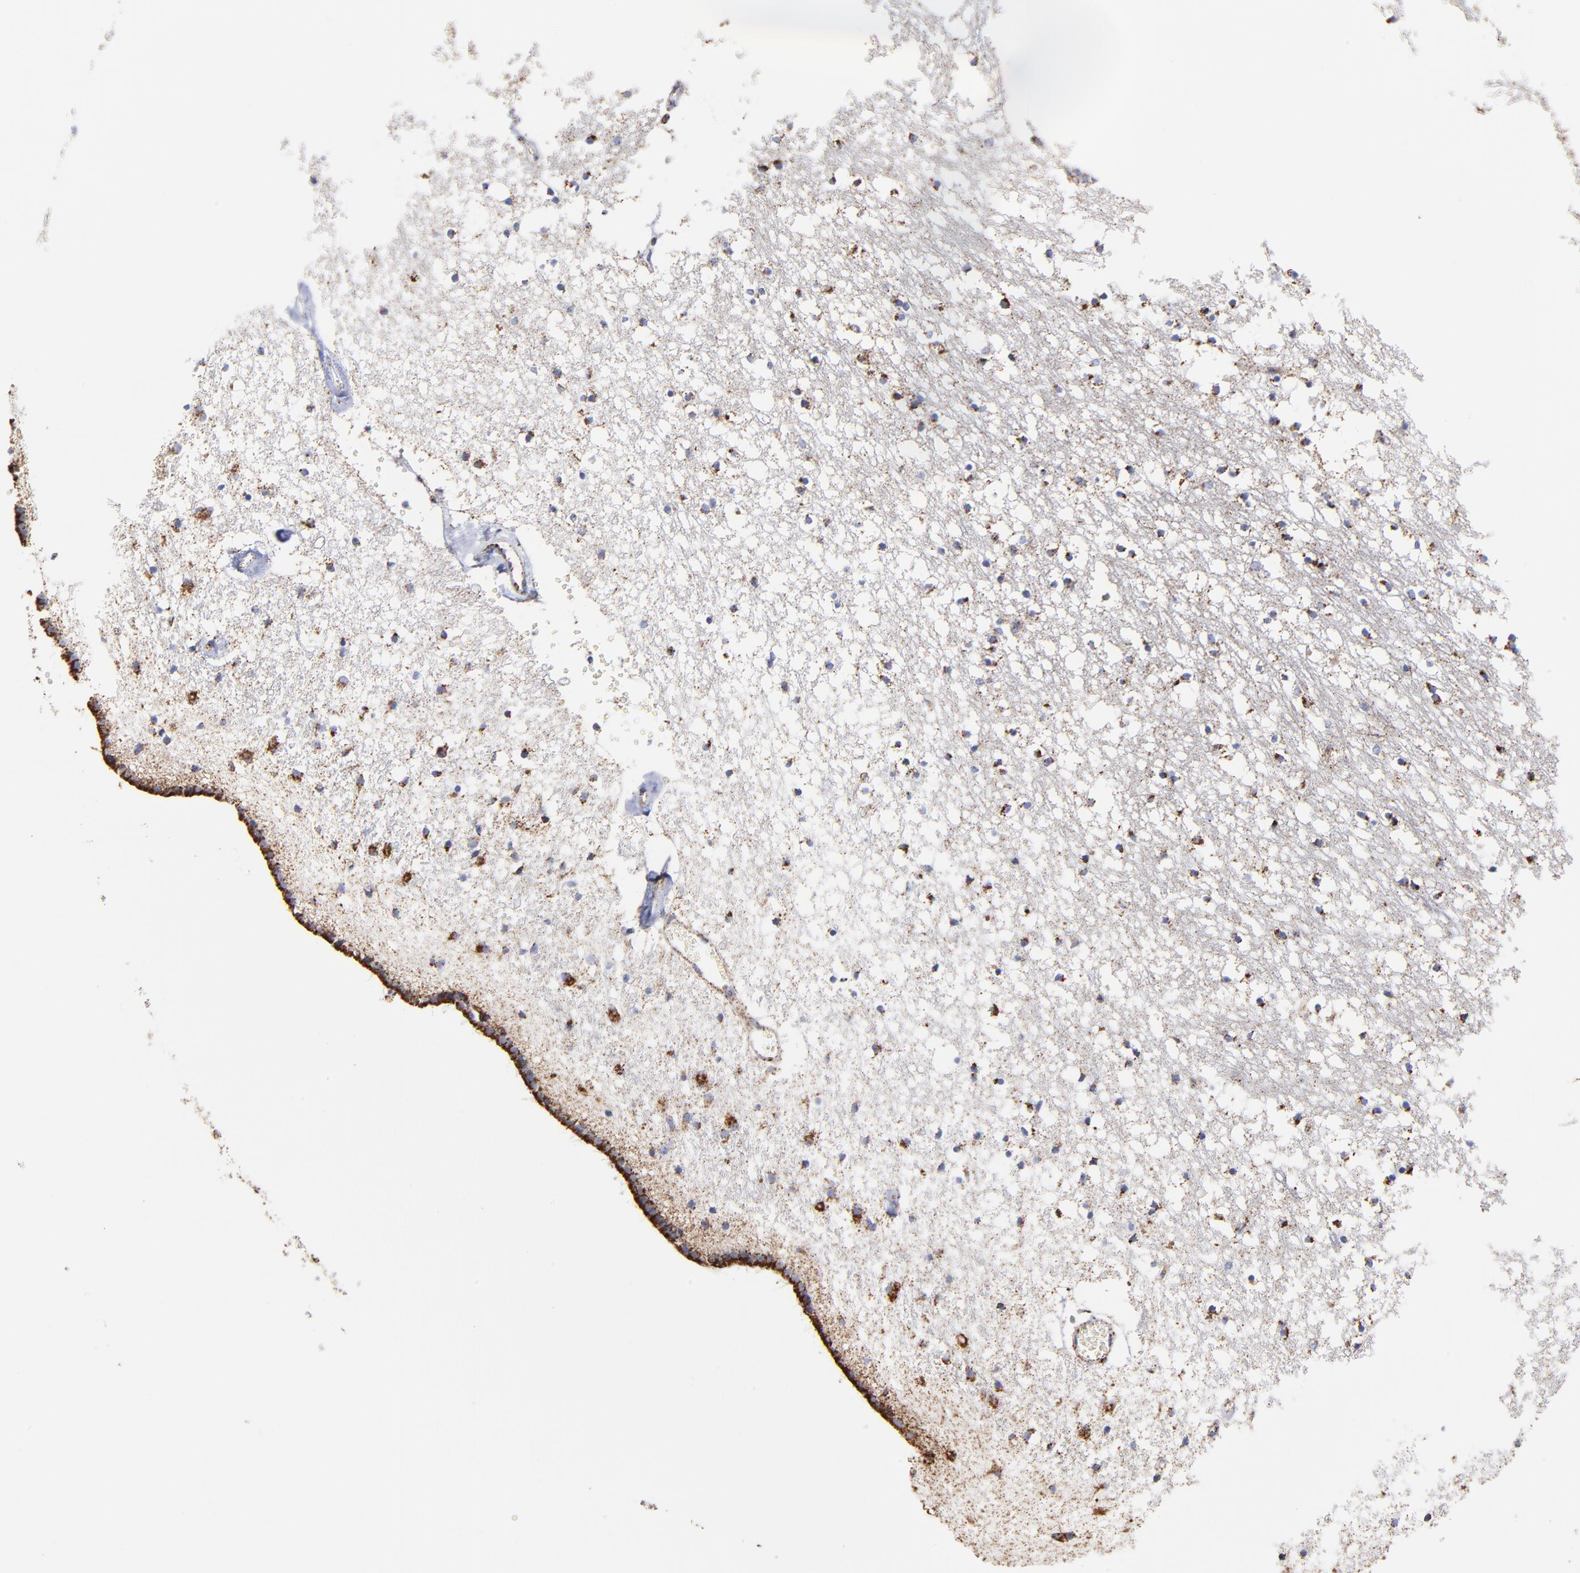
{"staining": {"intensity": "strong", "quantity": ">75%", "location": "cytoplasmic/membranous"}, "tissue": "caudate", "cell_type": "Glial cells", "image_type": "normal", "snomed": [{"axis": "morphology", "description": "Normal tissue, NOS"}, {"axis": "topography", "description": "Lateral ventricle wall"}], "caption": "Immunohistochemistry (DAB) staining of unremarkable human caudate shows strong cytoplasmic/membranous protein positivity in about >75% of glial cells.", "gene": "PHB1", "patient": {"sex": "male", "age": 45}}